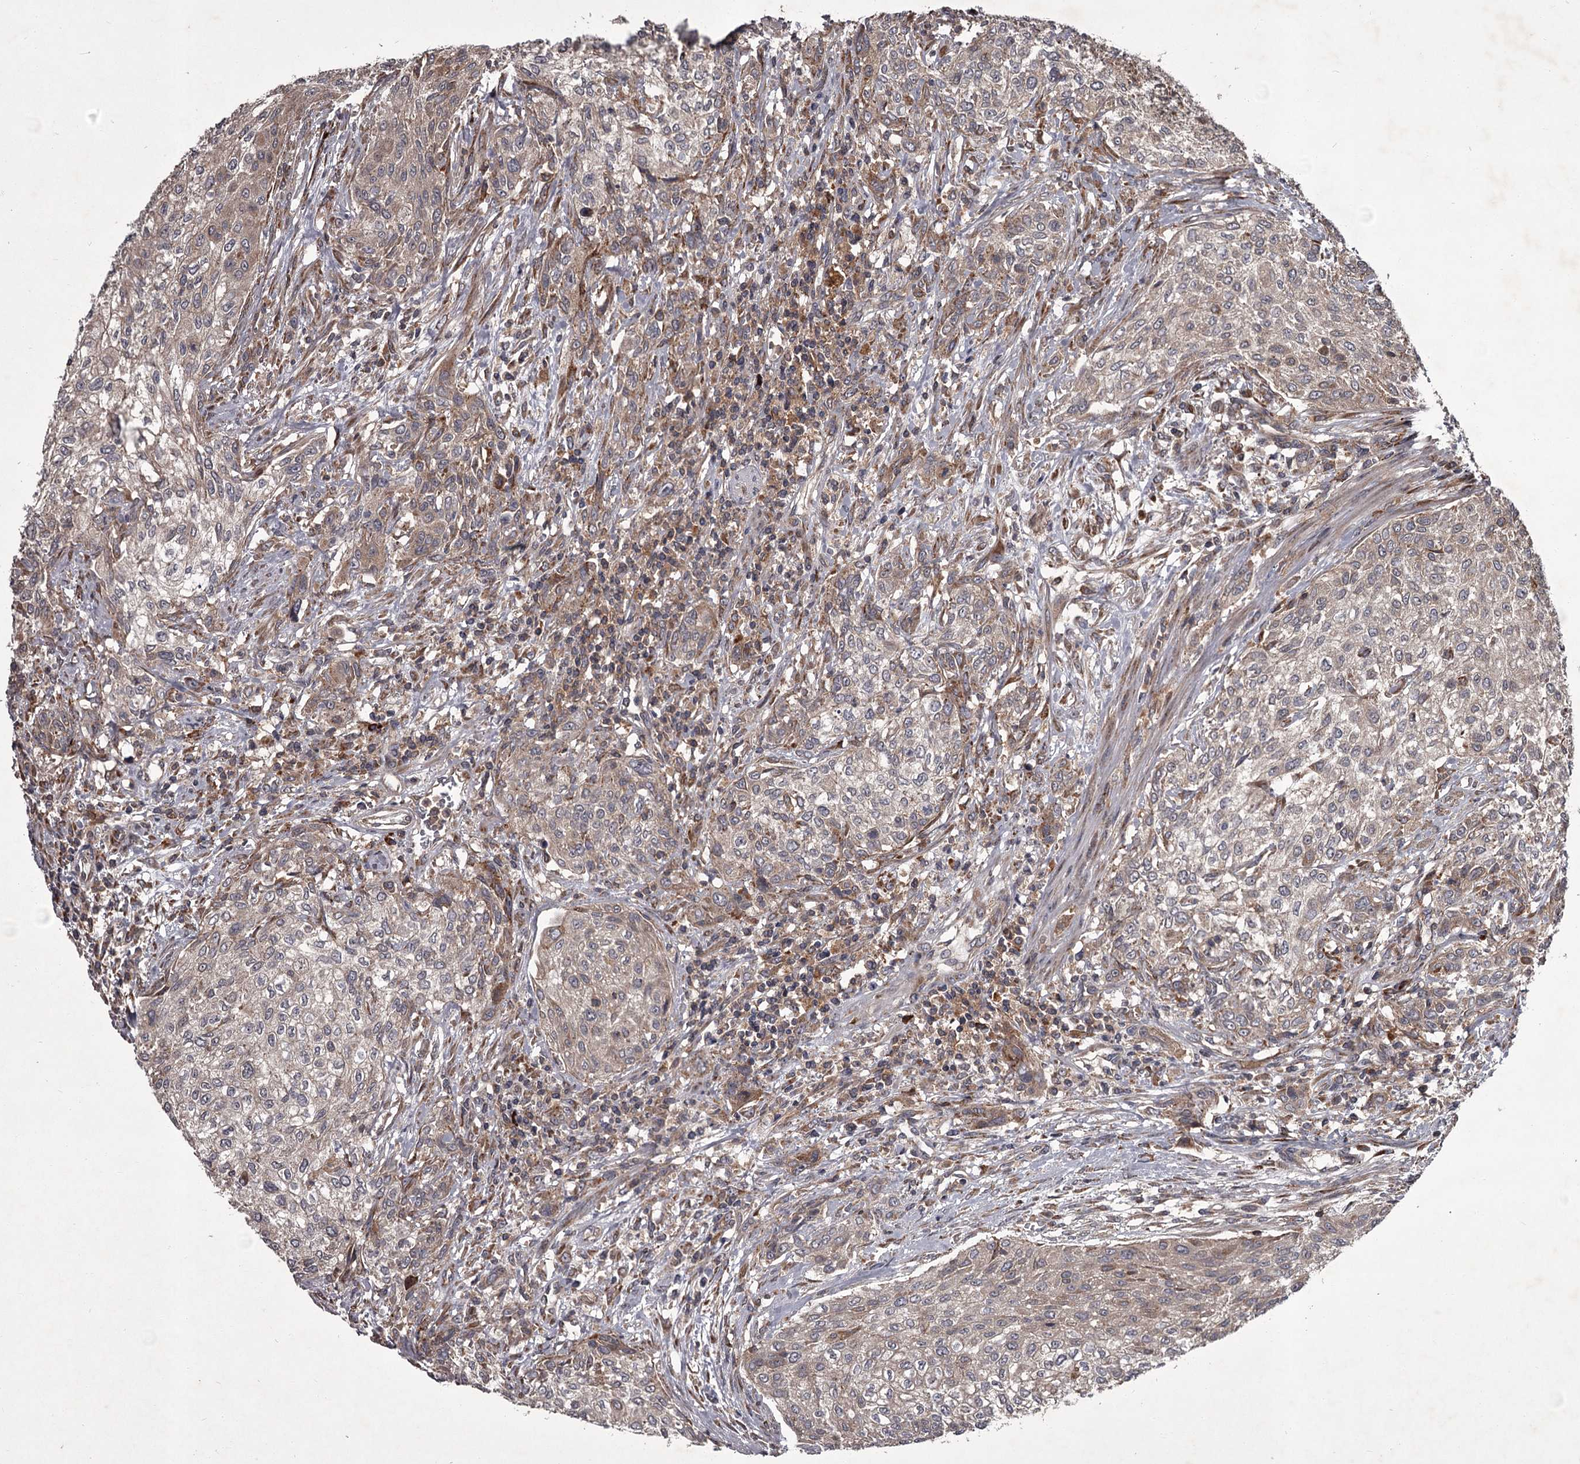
{"staining": {"intensity": "weak", "quantity": "<25%", "location": "cytoplasmic/membranous"}, "tissue": "urothelial cancer", "cell_type": "Tumor cells", "image_type": "cancer", "snomed": [{"axis": "morphology", "description": "Normal tissue, NOS"}, {"axis": "morphology", "description": "Urothelial carcinoma, NOS"}, {"axis": "topography", "description": "Urinary bladder"}, {"axis": "topography", "description": "Peripheral nerve tissue"}], "caption": "Human transitional cell carcinoma stained for a protein using IHC reveals no expression in tumor cells.", "gene": "UNC93B1", "patient": {"sex": "male", "age": 35}}